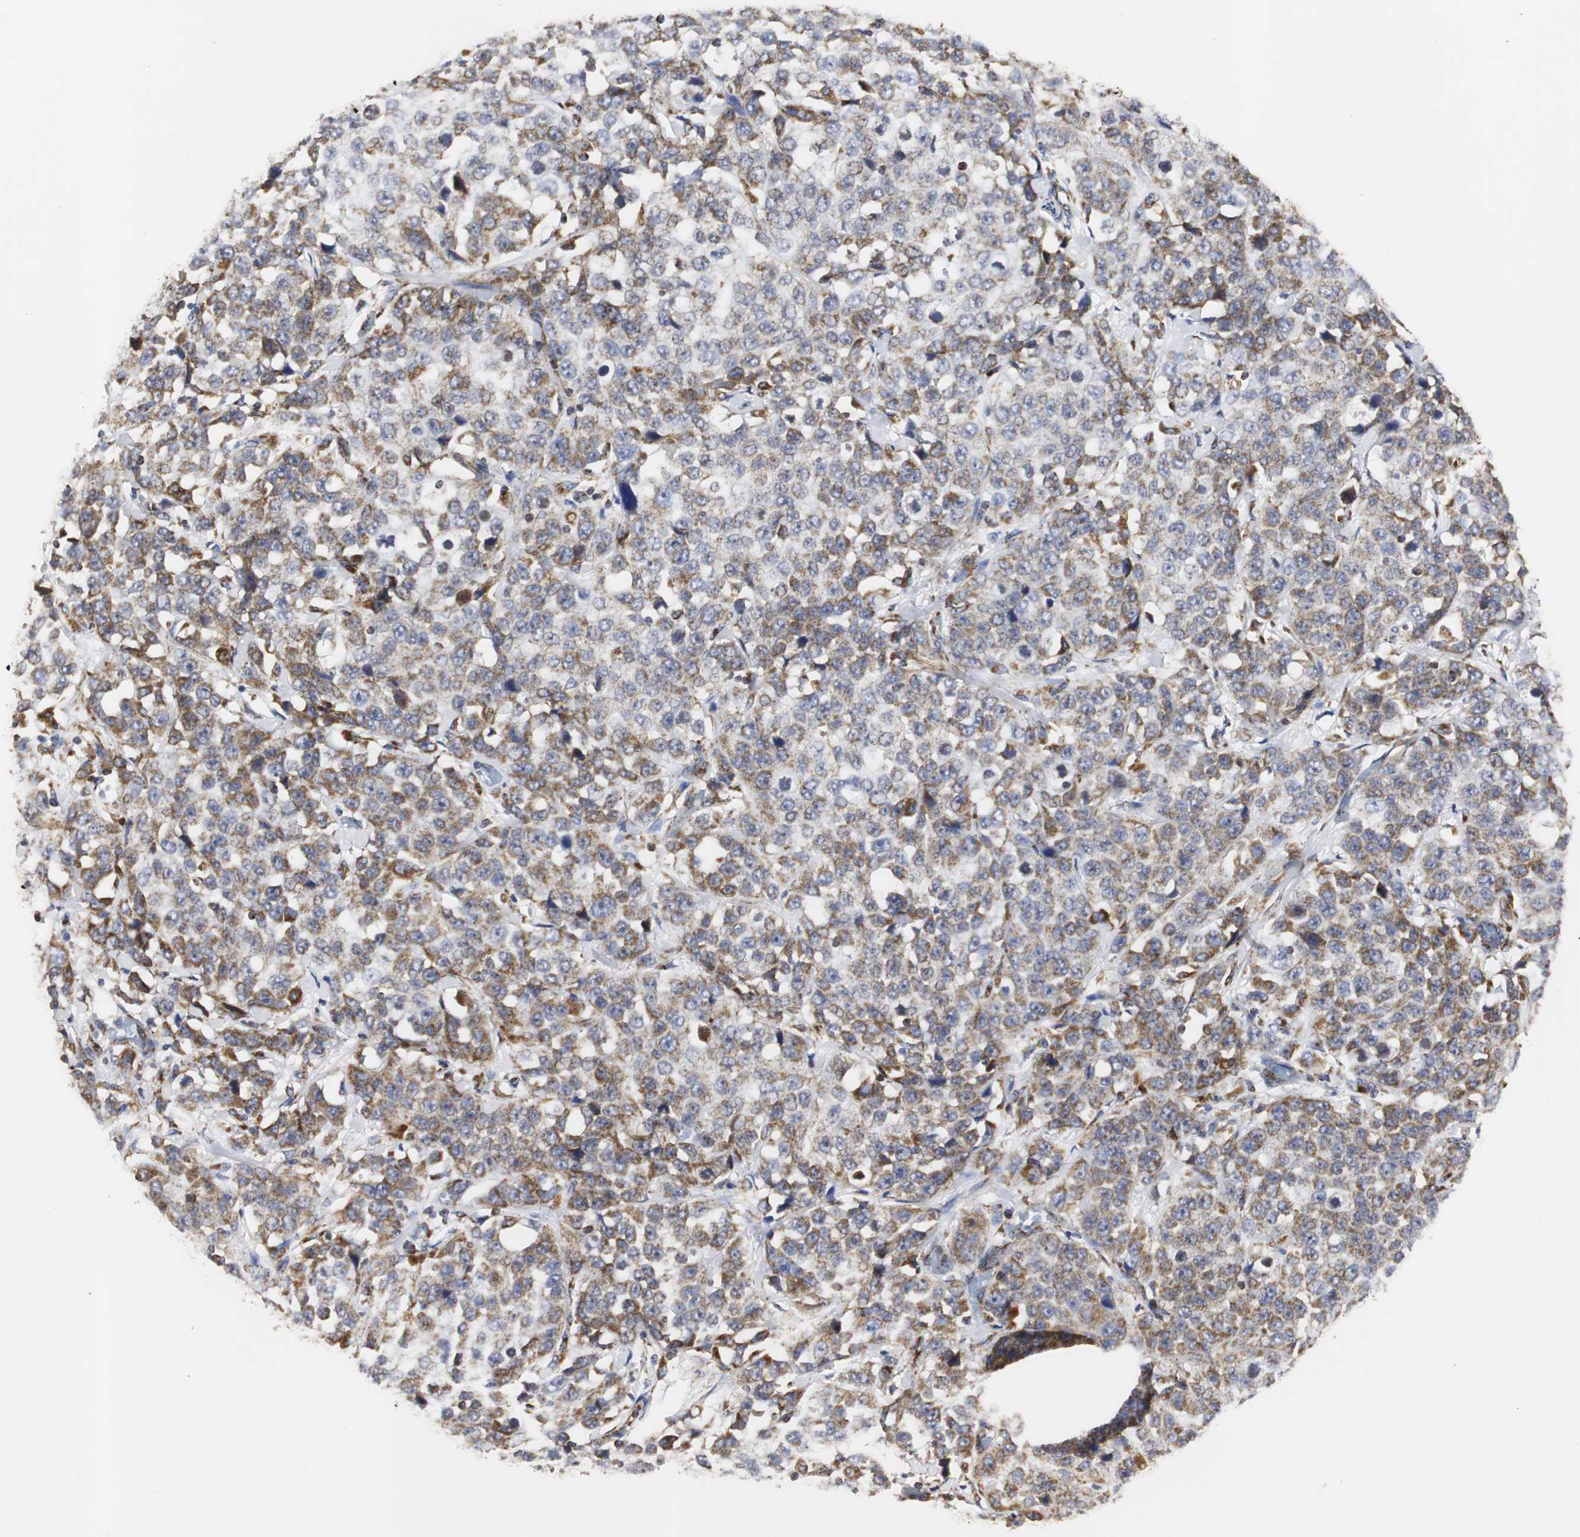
{"staining": {"intensity": "strong", "quantity": "25%-75%", "location": "cytoplasmic/membranous"}, "tissue": "stomach cancer", "cell_type": "Tumor cells", "image_type": "cancer", "snomed": [{"axis": "morphology", "description": "Normal tissue, NOS"}, {"axis": "morphology", "description": "Adenocarcinoma, NOS"}, {"axis": "topography", "description": "Stomach"}], "caption": "There is high levels of strong cytoplasmic/membranous positivity in tumor cells of stomach cancer, as demonstrated by immunohistochemical staining (brown color).", "gene": "HSD17B10", "patient": {"sex": "male", "age": 48}}